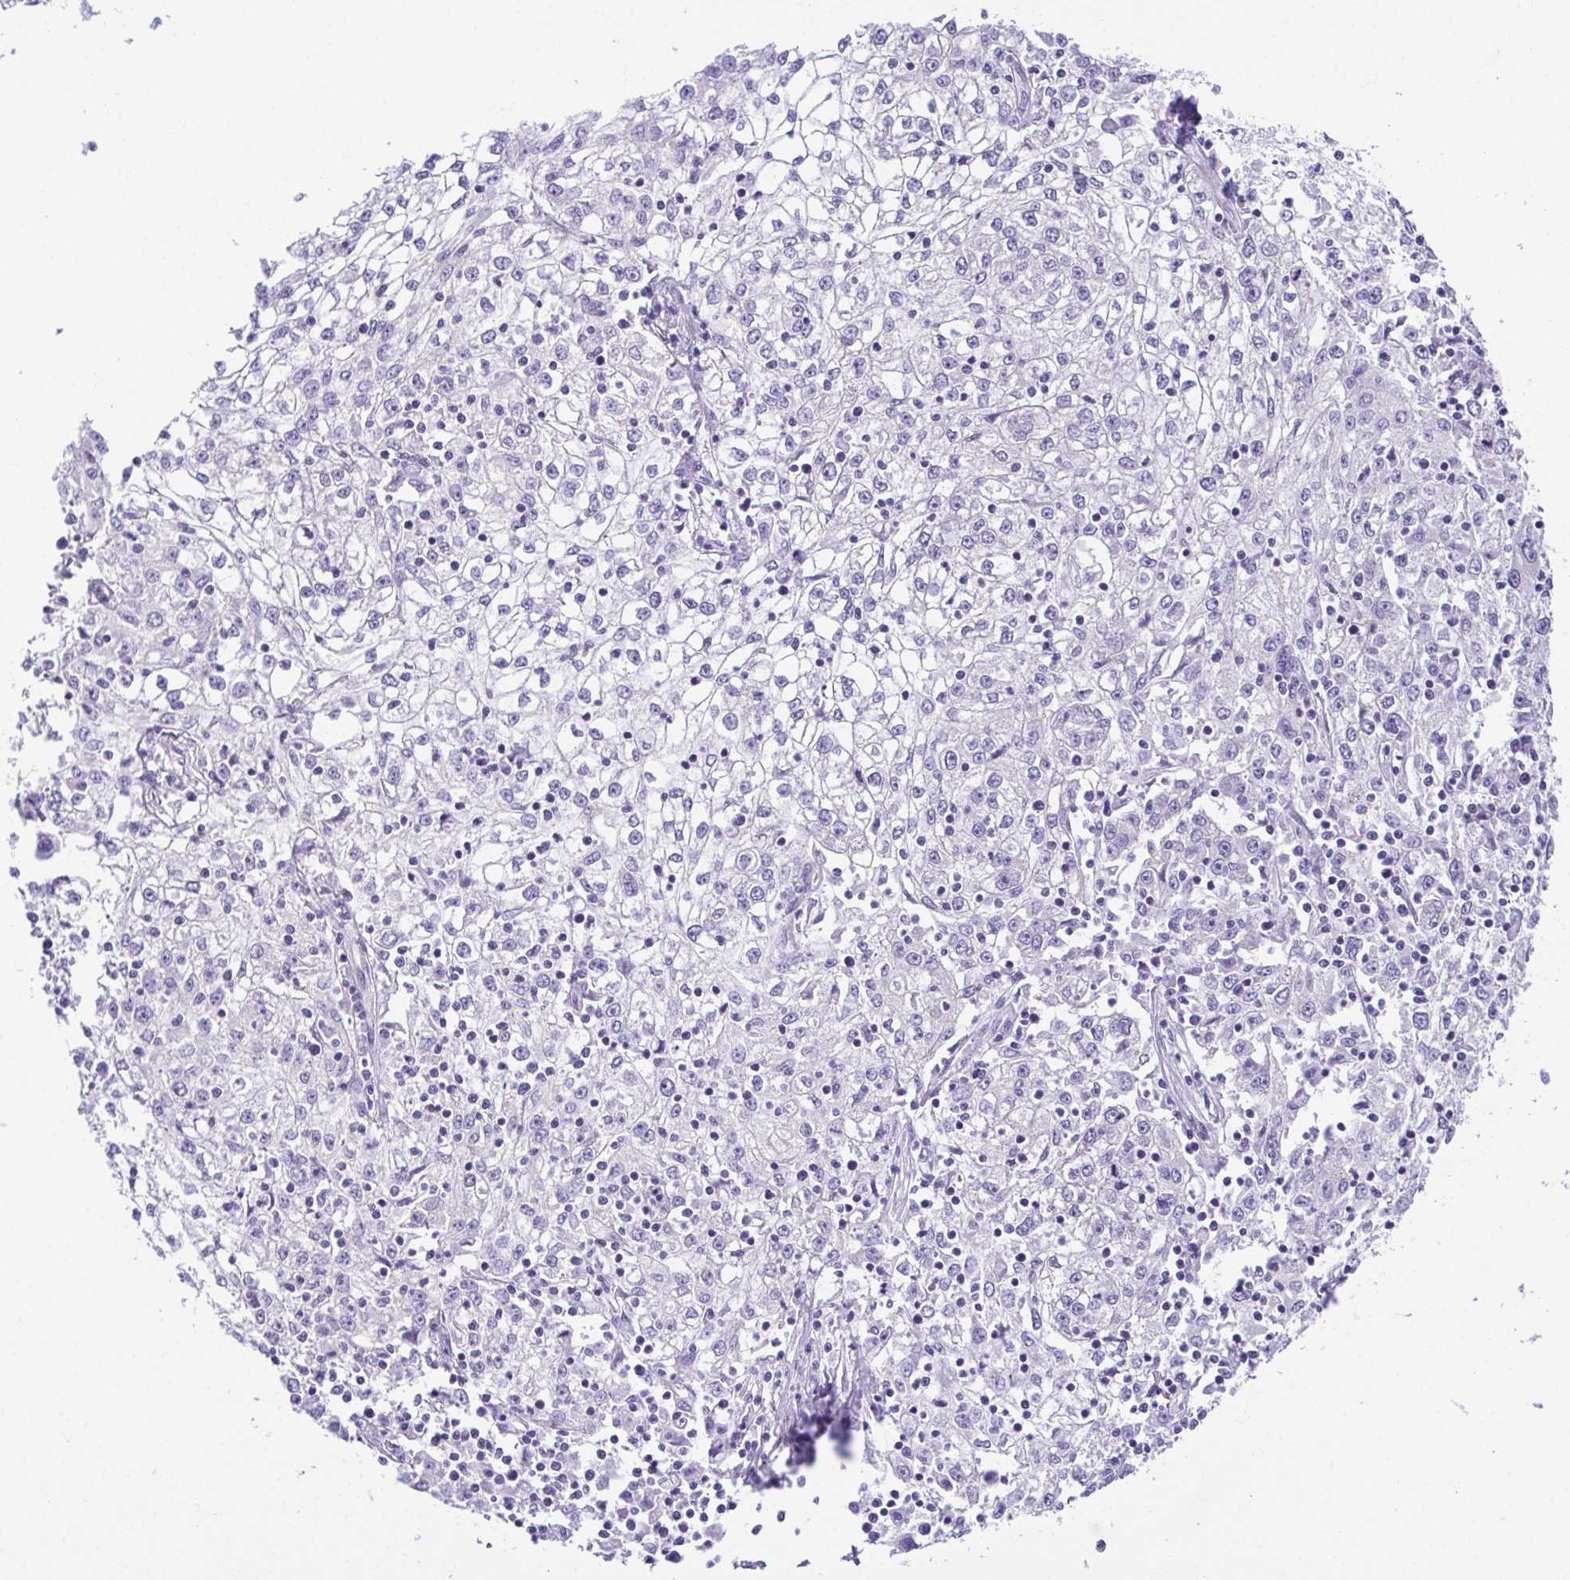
{"staining": {"intensity": "negative", "quantity": "none", "location": "none"}, "tissue": "cervical cancer", "cell_type": "Tumor cells", "image_type": "cancer", "snomed": [{"axis": "morphology", "description": "Squamous cell carcinoma, NOS"}, {"axis": "topography", "description": "Cervix"}], "caption": "Immunohistochemistry (IHC) image of neoplastic tissue: cervical squamous cell carcinoma stained with DAB (3,3'-diaminobenzidine) exhibits no significant protein positivity in tumor cells. (Immunohistochemistry, brightfield microscopy, high magnification).", "gene": "LUZP4", "patient": {"sex": "female", "age": 85}}